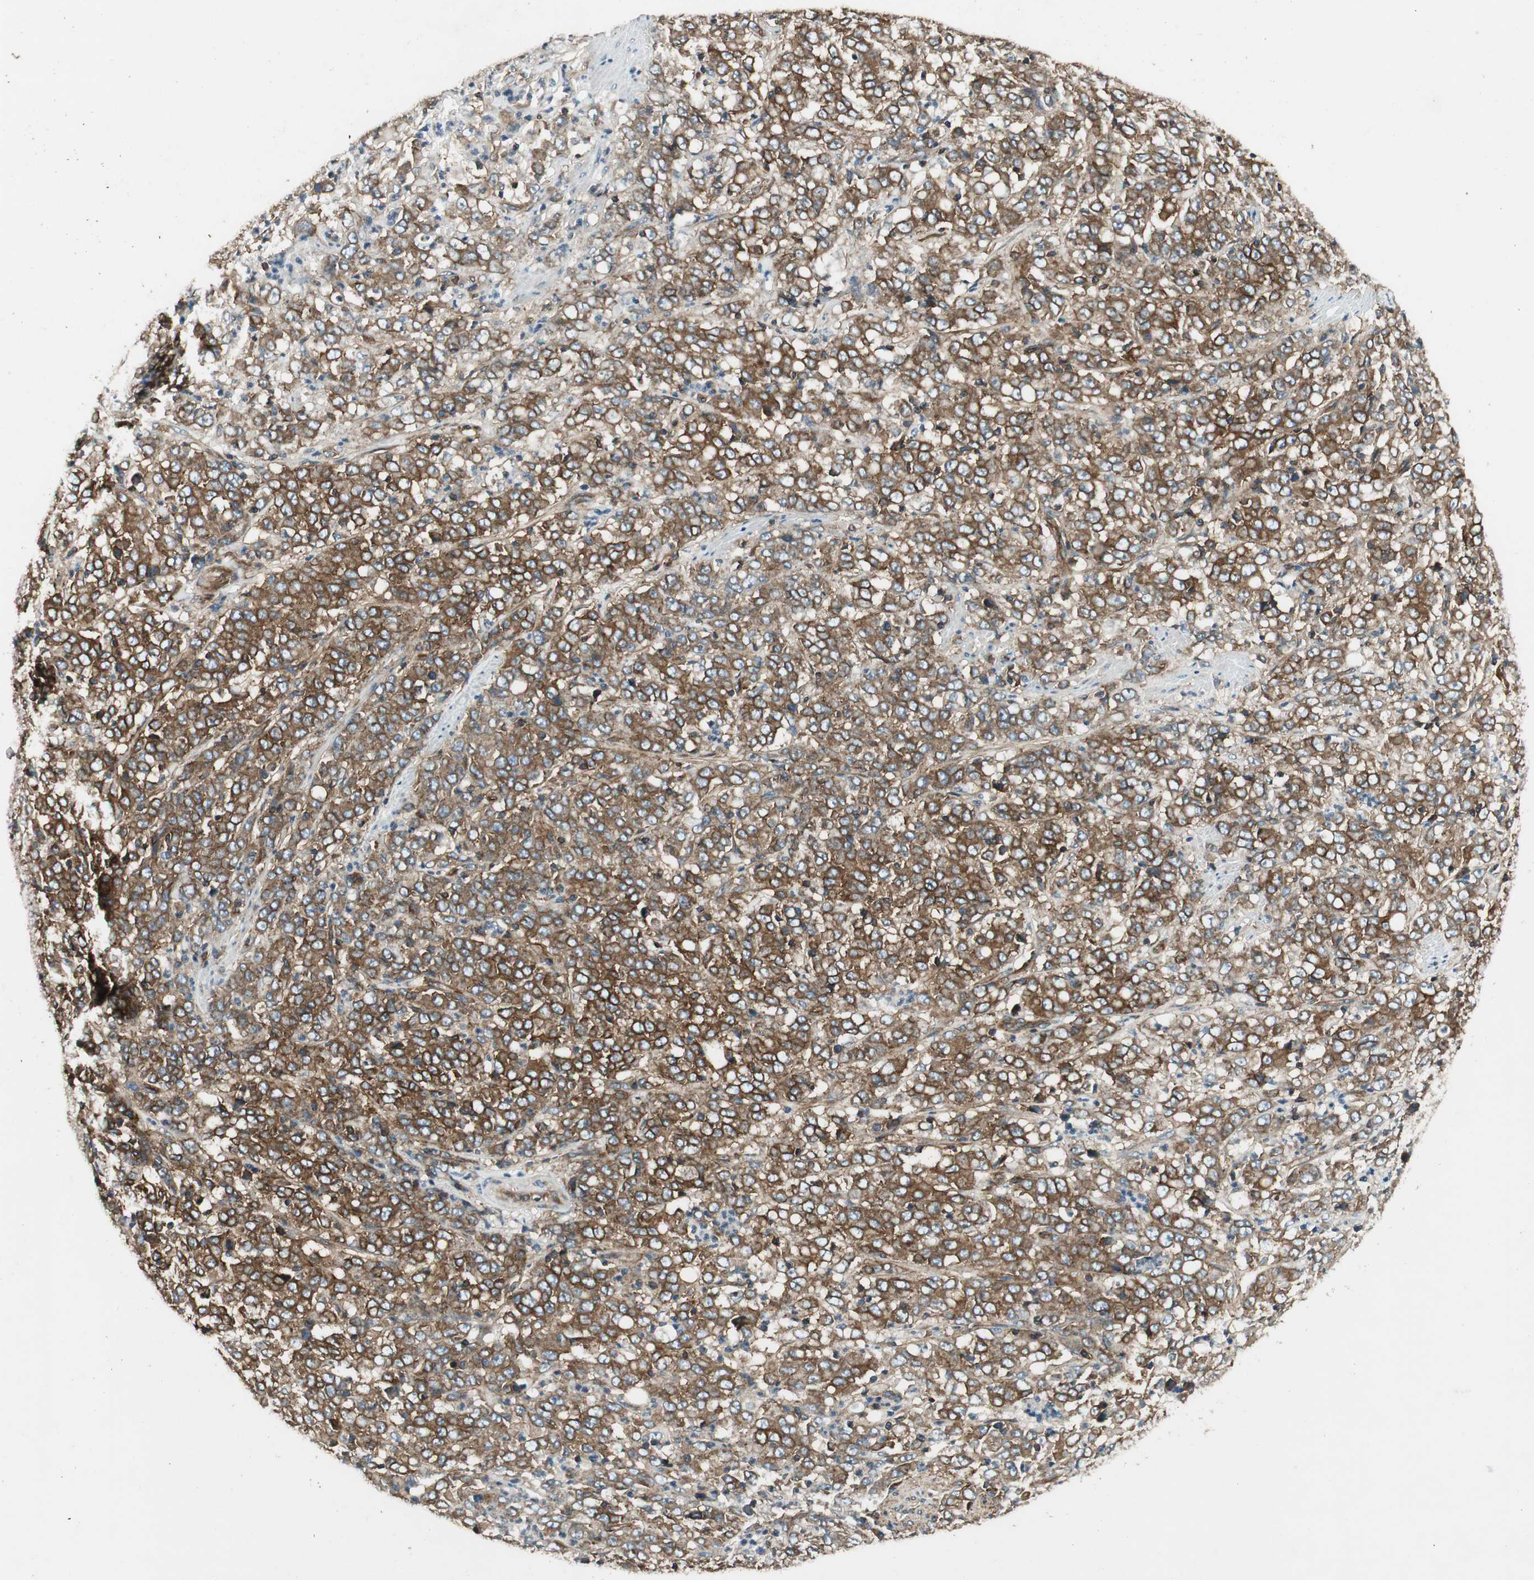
{"staining": {"intensity": "strong", "quantity": ">75%", "location": "cytoplasmic/membranous"}, "tissue": "stomach cancer", "cell_type": "Tumor cells", "image_type": "cancer", "snomed": [{"axis": "morphology", "description": "Adenocarcinoma, NOS"}, {"axis": "topography", "description": "Stomach, lower"}], "caption": "Immunohistochemical staining of human adenocarcinoma (stomach) demonstrates strong cytoplasmic/membranous protein positivity in about >75% of tumor cells. (brown staining indicates protein expression, while blue staining denotes nuclei).", "gene": "BTN3A3", "patient": {"sex": "female", "age": 71}}